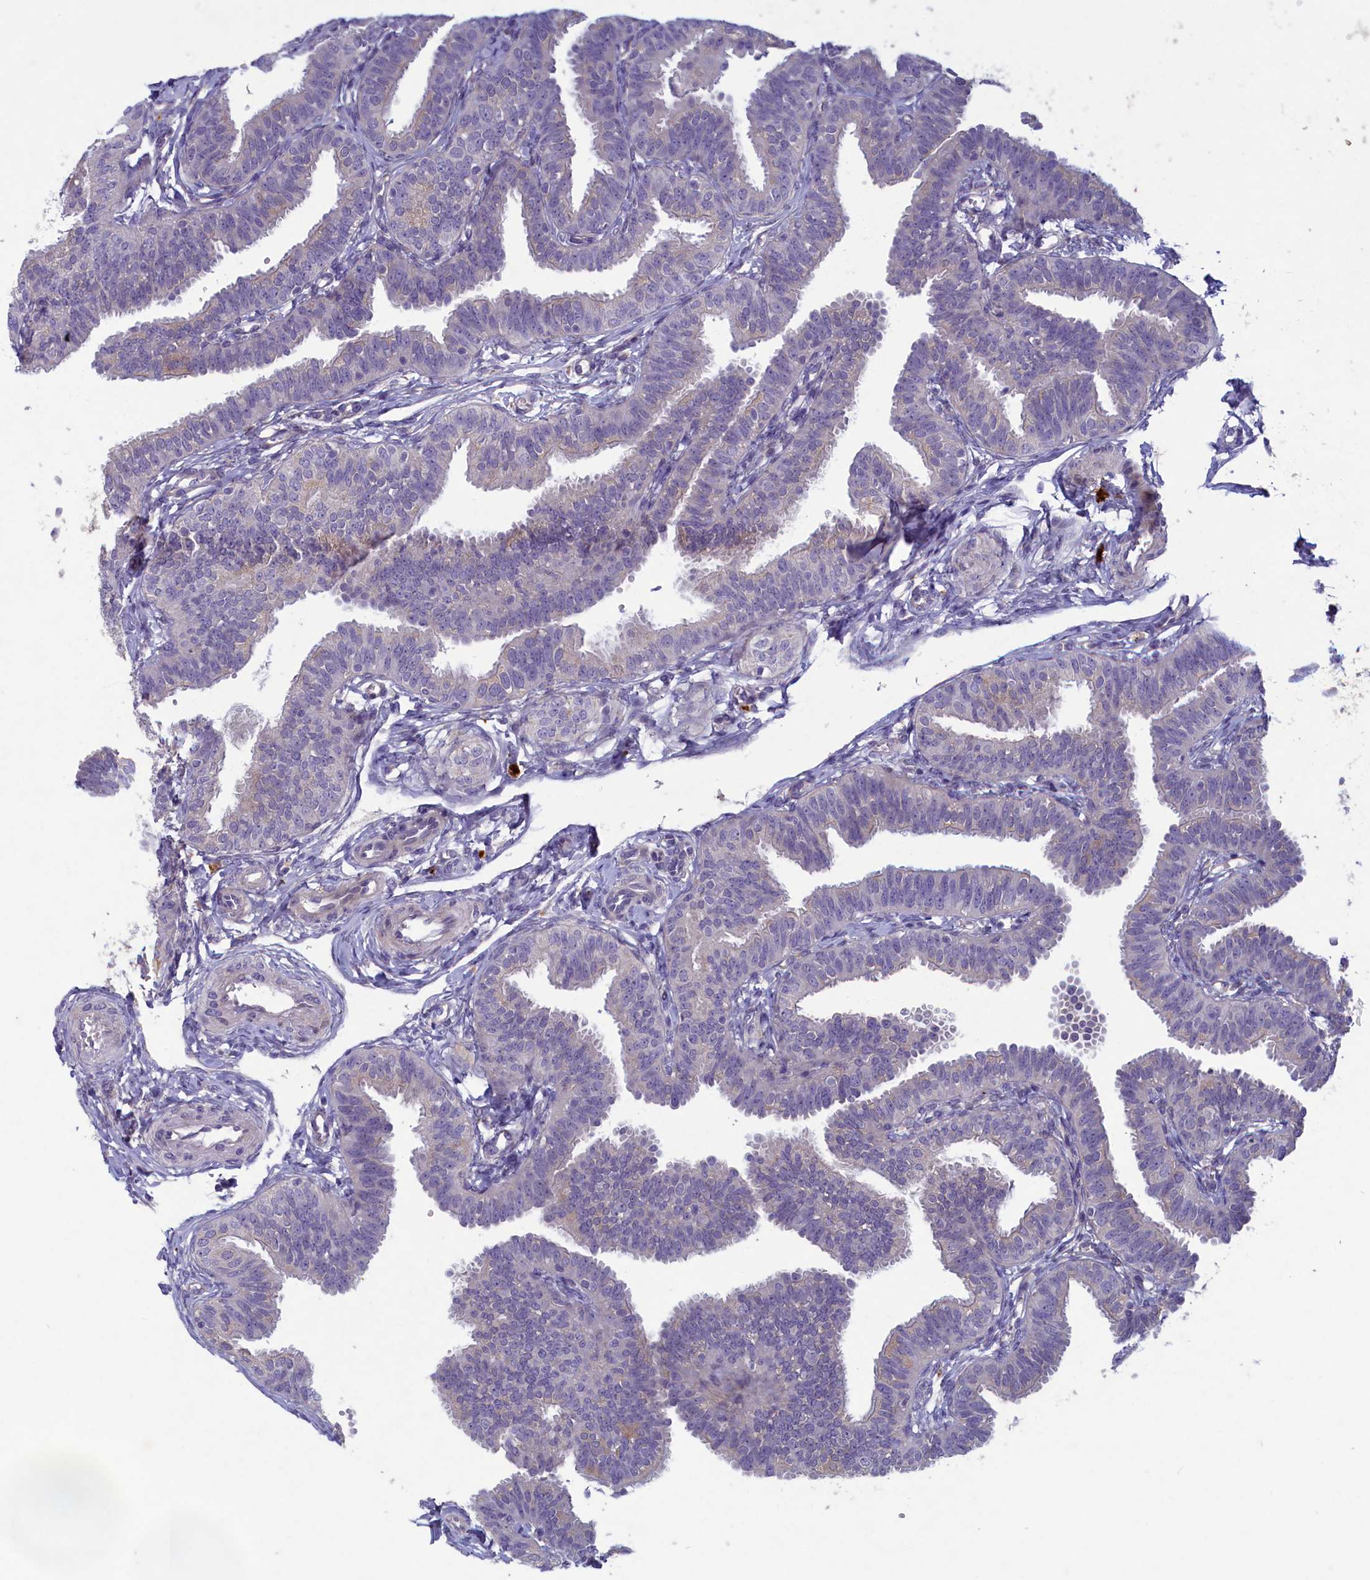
{"staining": {"intensity": "negative", "quantity": "none", "location": "none"}, "tissue": "fallopian tube", "cell_type": "Glandular cells", "image_type": "normal", "snomed": [{"axis": "morphology", "description": "Normal tissue, NOS"}, {"axis": "topography", "description": "Fallopian tube"}], "caption": "Protein analysis of normal fallopian tube reveals no significant staining in glandular cells. (DAB immunohistochemistry (IHC) with hematoxylin counter stain).", "gene": "PLEKHG6", "patient": {"sex": "female", "age": 35}}